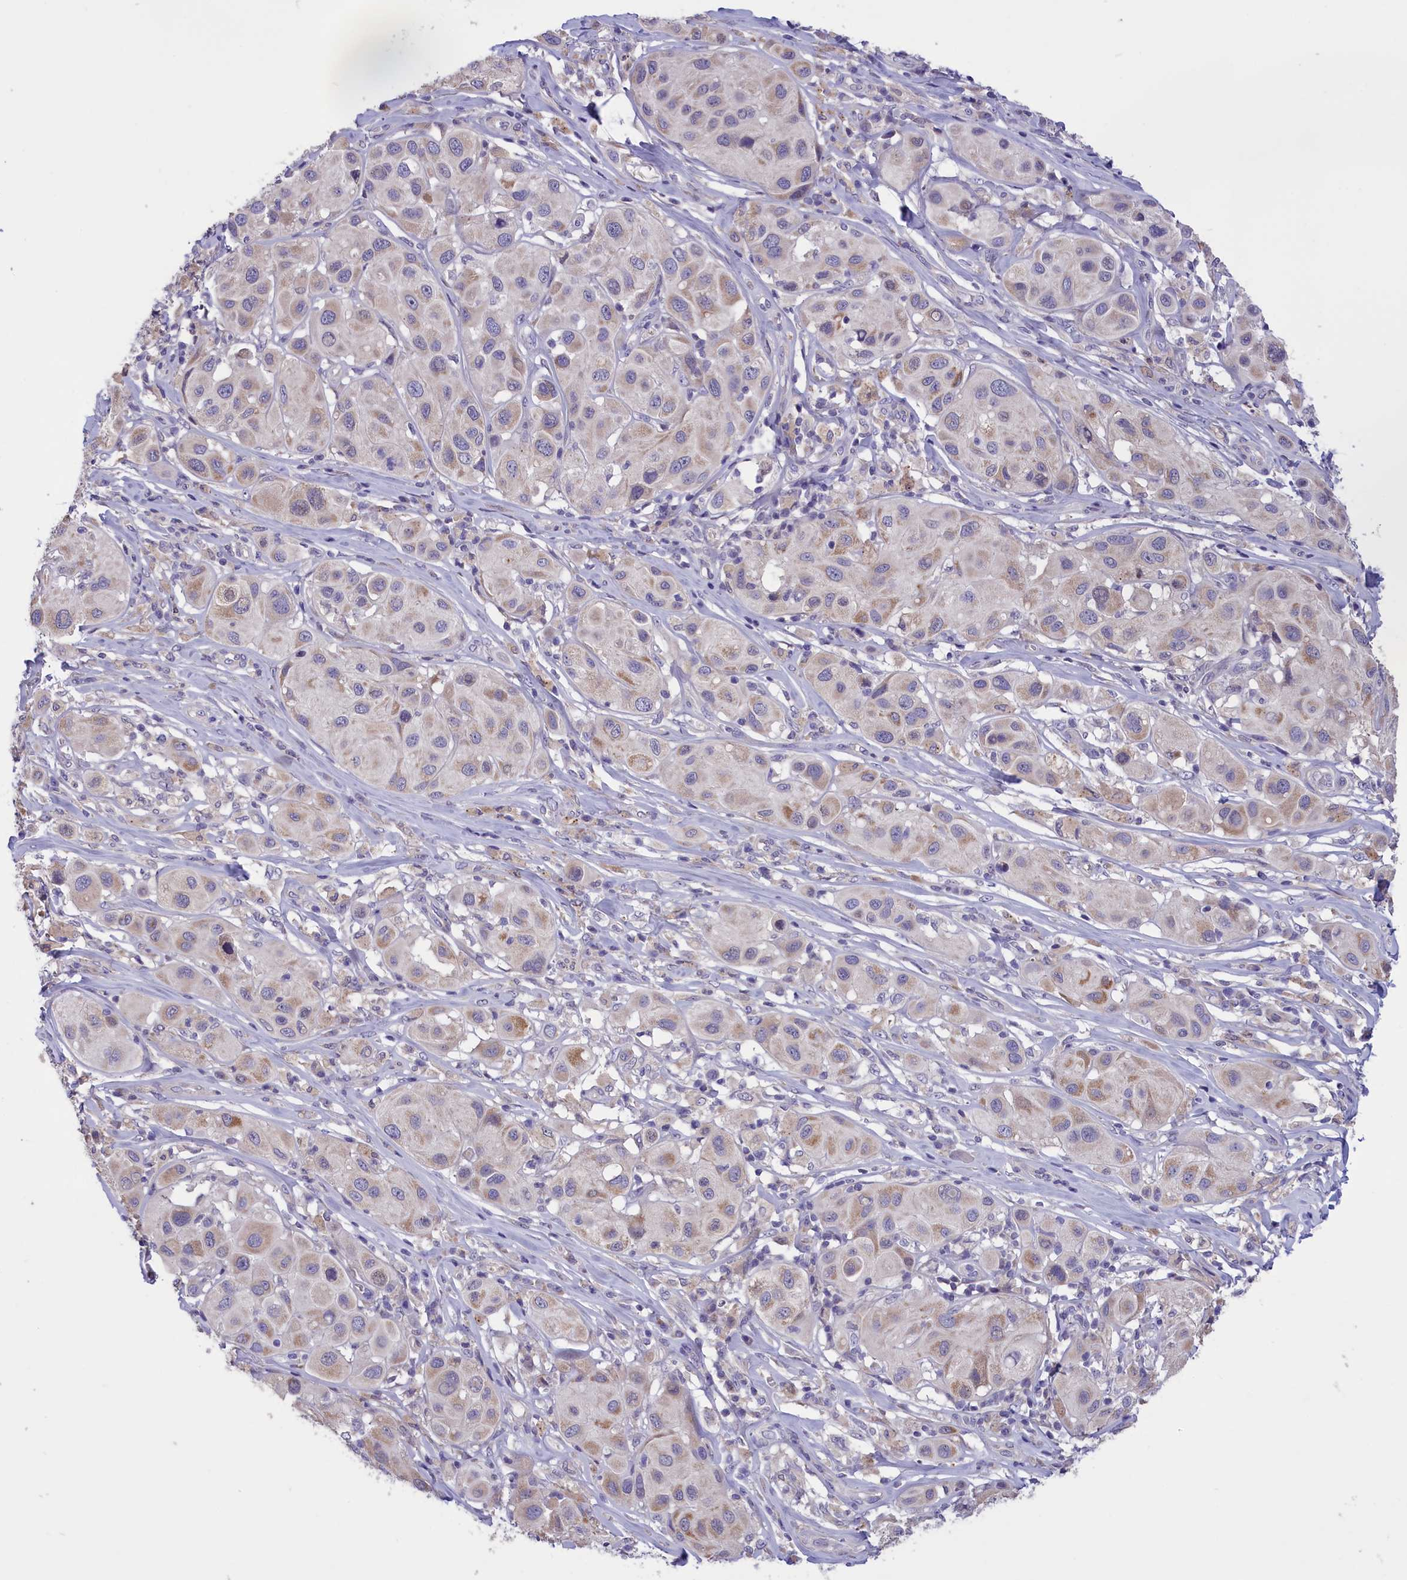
{"staining": {"intensity": "moderate", "quantity": "<25%", "location": "cytoplasmic/membranous"}, "tissue": "melanoma", "cell_type": "Tumor cells", "image_type": "cancer", "snomed": [{"axis": "morphology", "description": "Malignant melanoma, Metastatic site"}, {"axis": "topography", "description": "Skin"}], "caption": "A brown stain highlights moderate cytoplasmic/membranous staining of a protein in melanoma tumor cells.", "gene": "CYP2U1", "patient": {"sex": "male", "age": 41}}